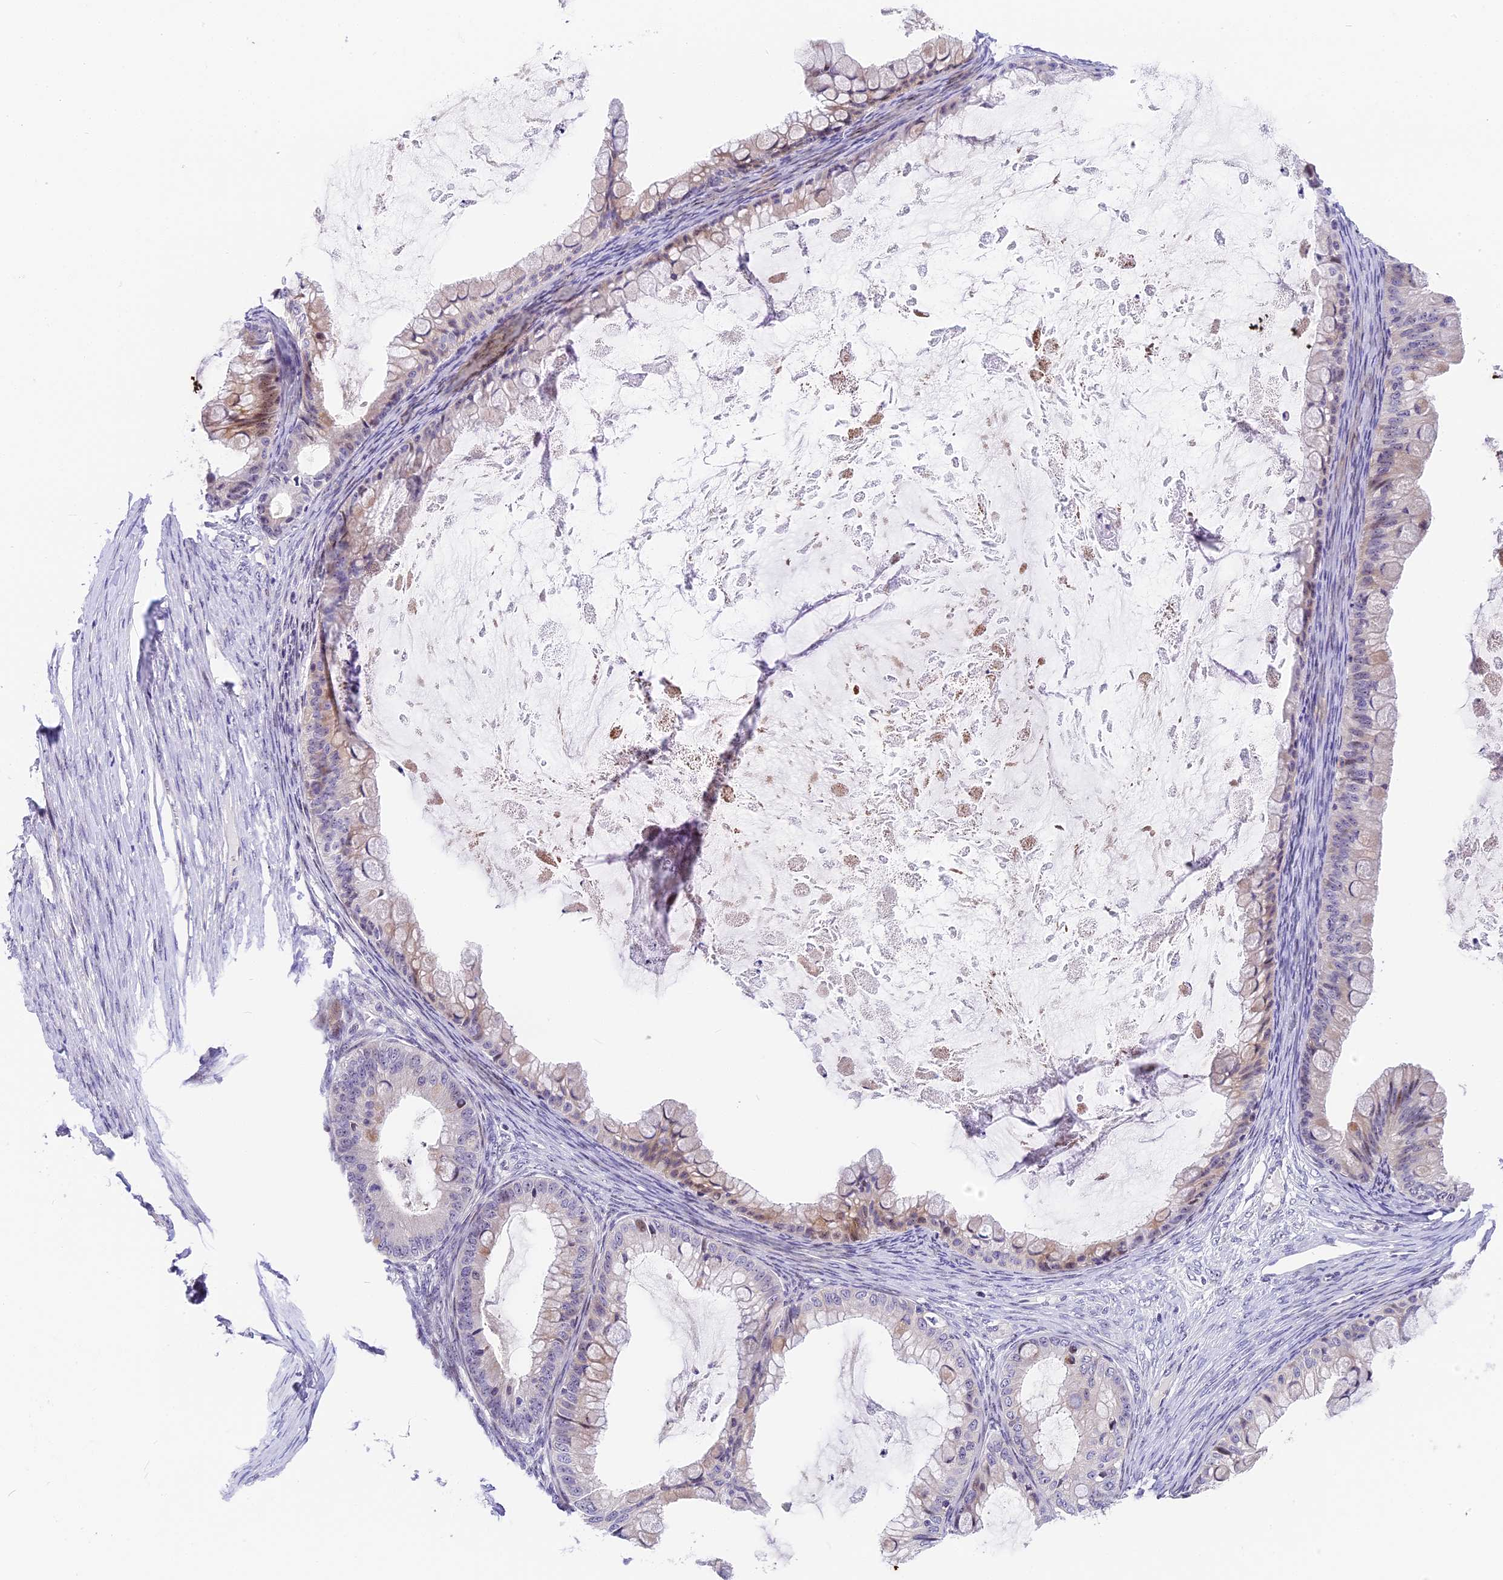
{"staining": {"intensity": "weak", "quantity": "<25%", "location": "cytoplasmic/membranous"}, "tissue": "ovarian cancer", "cell_type": "Tumor cells", "image_type": "cancer", "snomed": [{"axis": "morphology", "description": "Cystadenocarcinoma, mucinous, NOS"}, {"axis": "topography", "description": "Ovary"}], "caption": "Immunohistochemistry (IHC) of ovarian cancer reveals no staining in tumor cells. The staining was performed using DAB to visualize the protein expression in brown, while the nuclei were stained in blue with hematoxylin (Magnification: 20x).", "gene": "MIDN", "patient": {"sex": "female", "age": 35}}